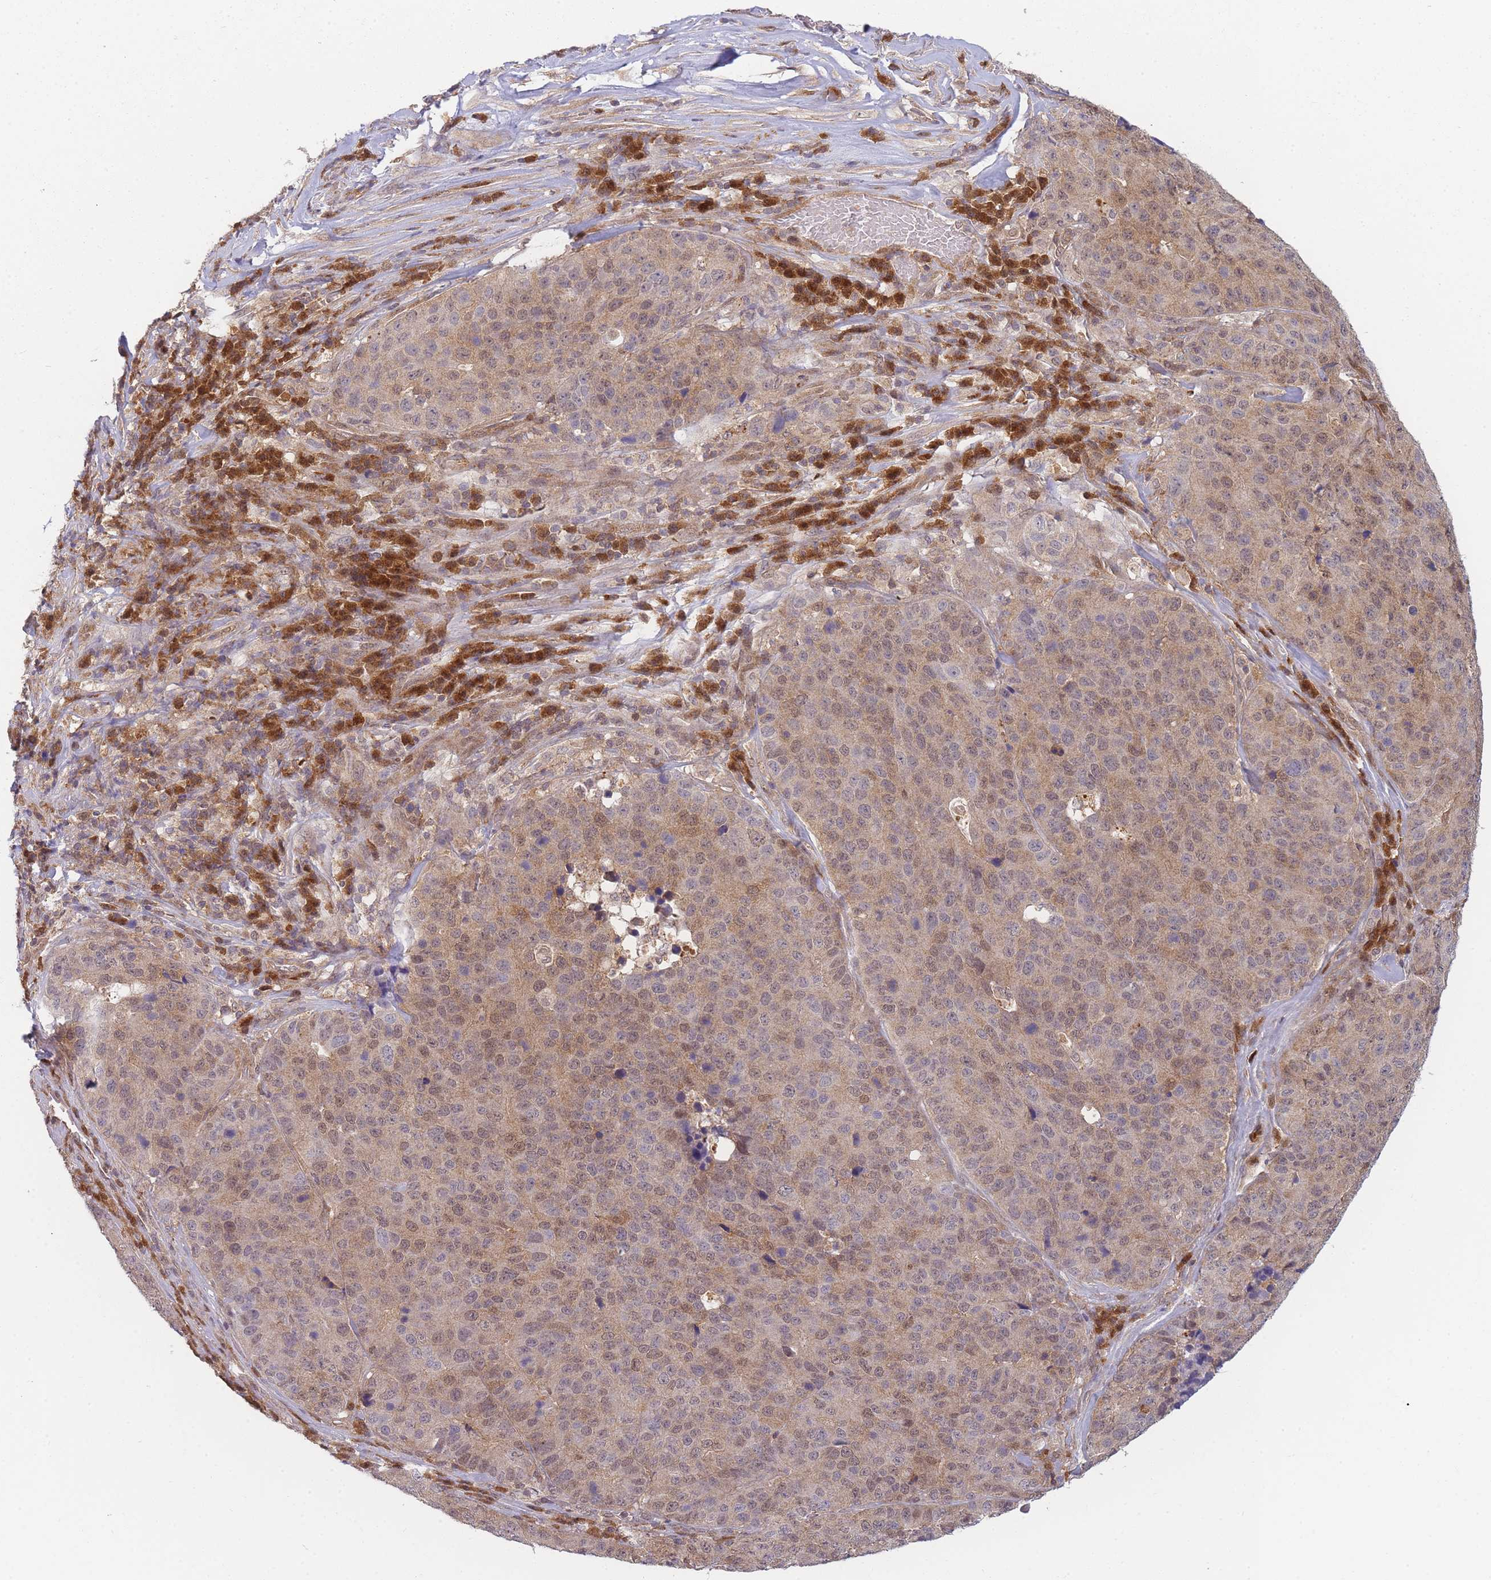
{"staining": {"intensity": "moderate", "quantity": ">75%", "location": "cytoplasmic/membranous,nuclear"}, "tissue": "stomach cancer", "cell_type": "Tumor cells", "image_type": "cancer", "snomed": [{"axis": "morphology", "description": "Adenocarcinoma, NOS"}, {"axis": "topography", "description": "Stomach"}], "caption": "Immunohistochemical staining of human stomach adenocarcinoma exhibits medium levels of moderate cytoplasmic/membranous and nuclear protein positivity in about >75% of tumor cells.", "gene": "MRI1", "patient": {"sex": "male", "age": 71}}